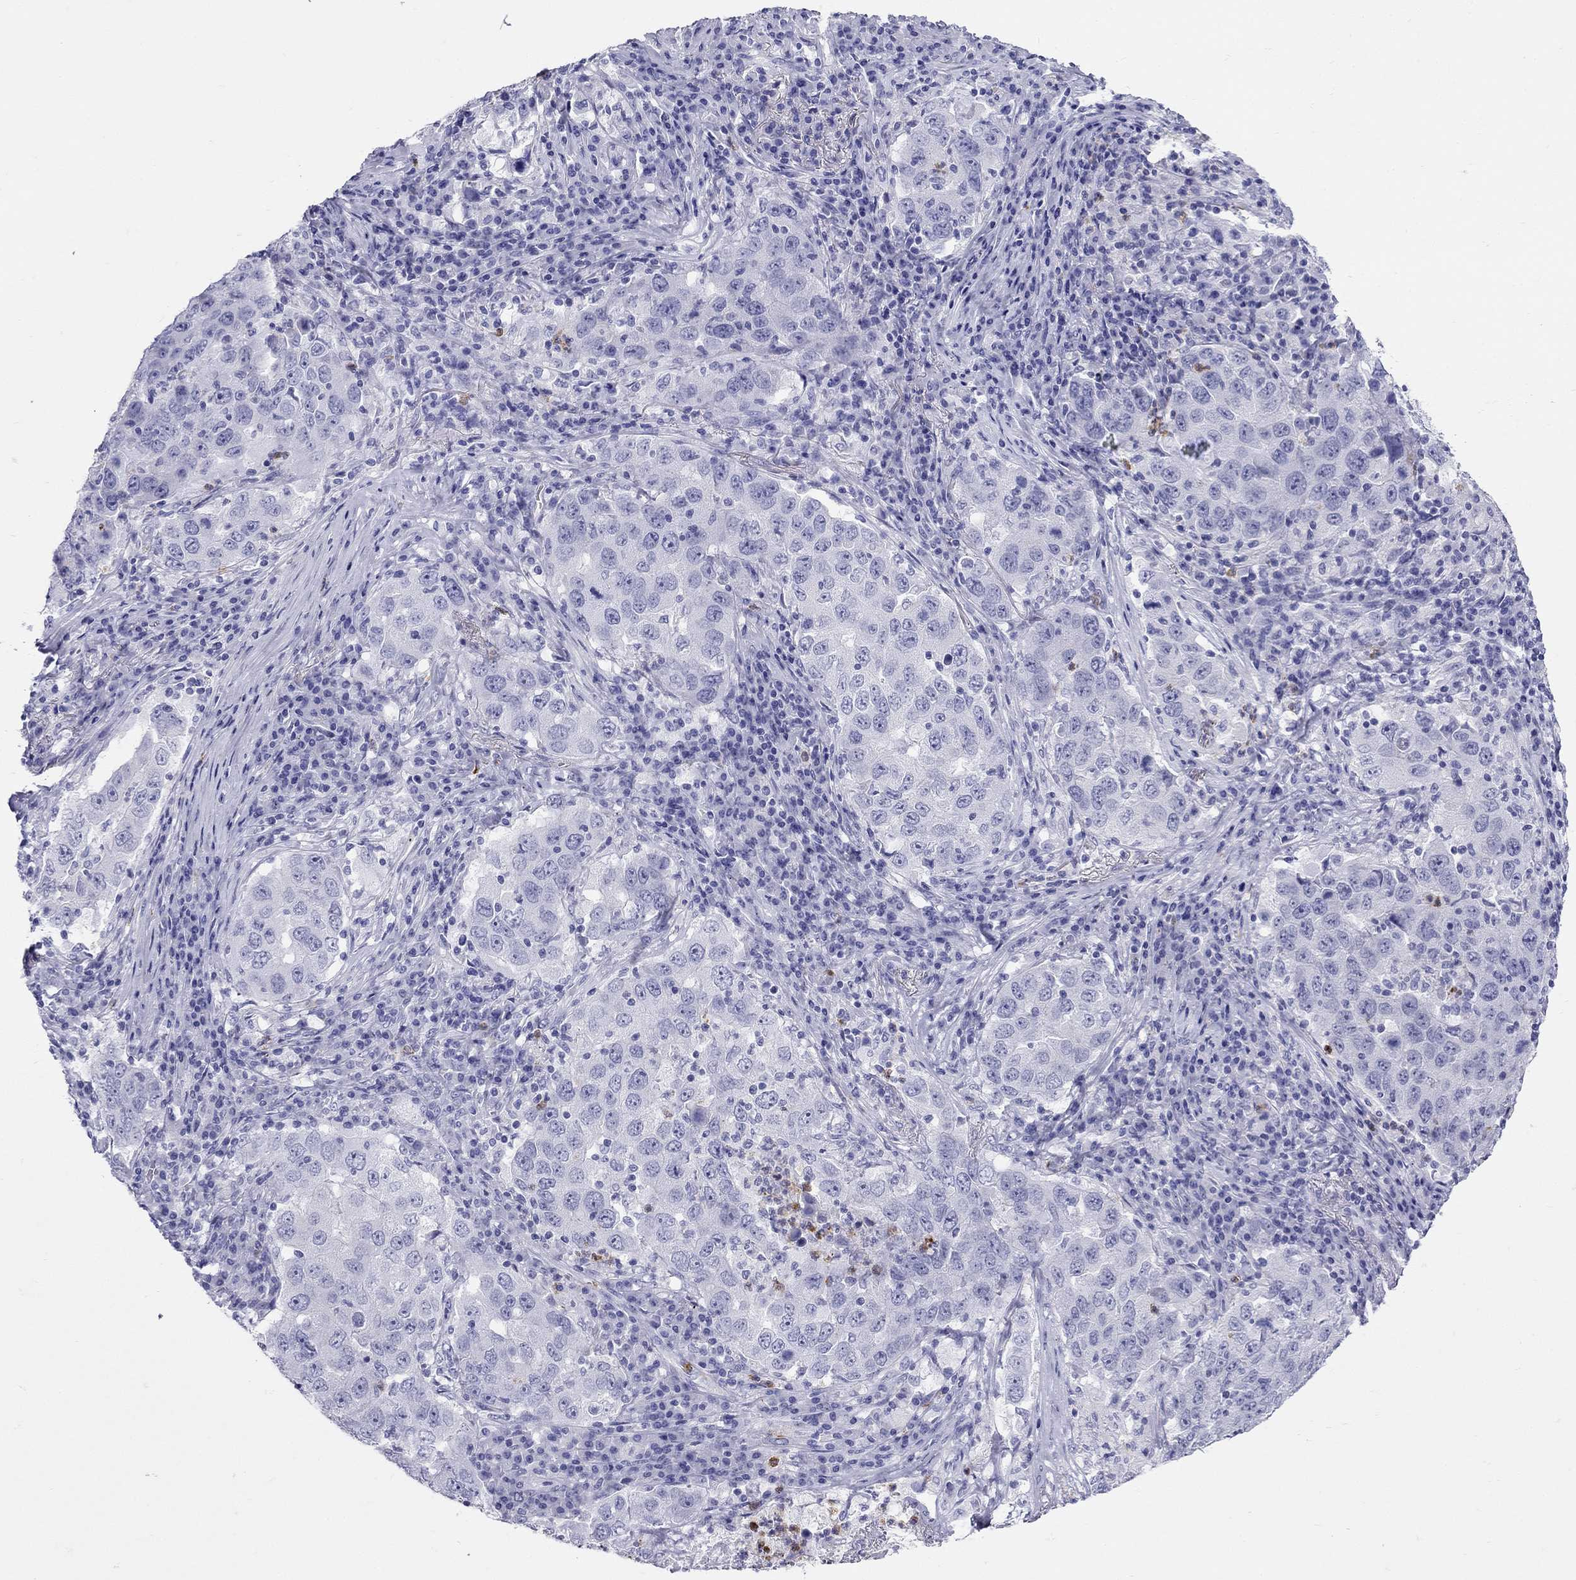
{"staining": {"intensity": "negative", "quantity": "none", "location": "none"}, "tissue": "lung cancer", "cell_type": "Tumor cells", "image_type": "cancer", "snomed": [{"axis": "morphology", "description": "Adenocarcinoma, NOS"}, {"axis": "topography", "description": "Lung"}], "caption": "There is no significant expression in tumor cells of lung cancer (adenocarcinoma).", "gene": "PPP1R36", "patient": {"sex": "male", "age": 73}}